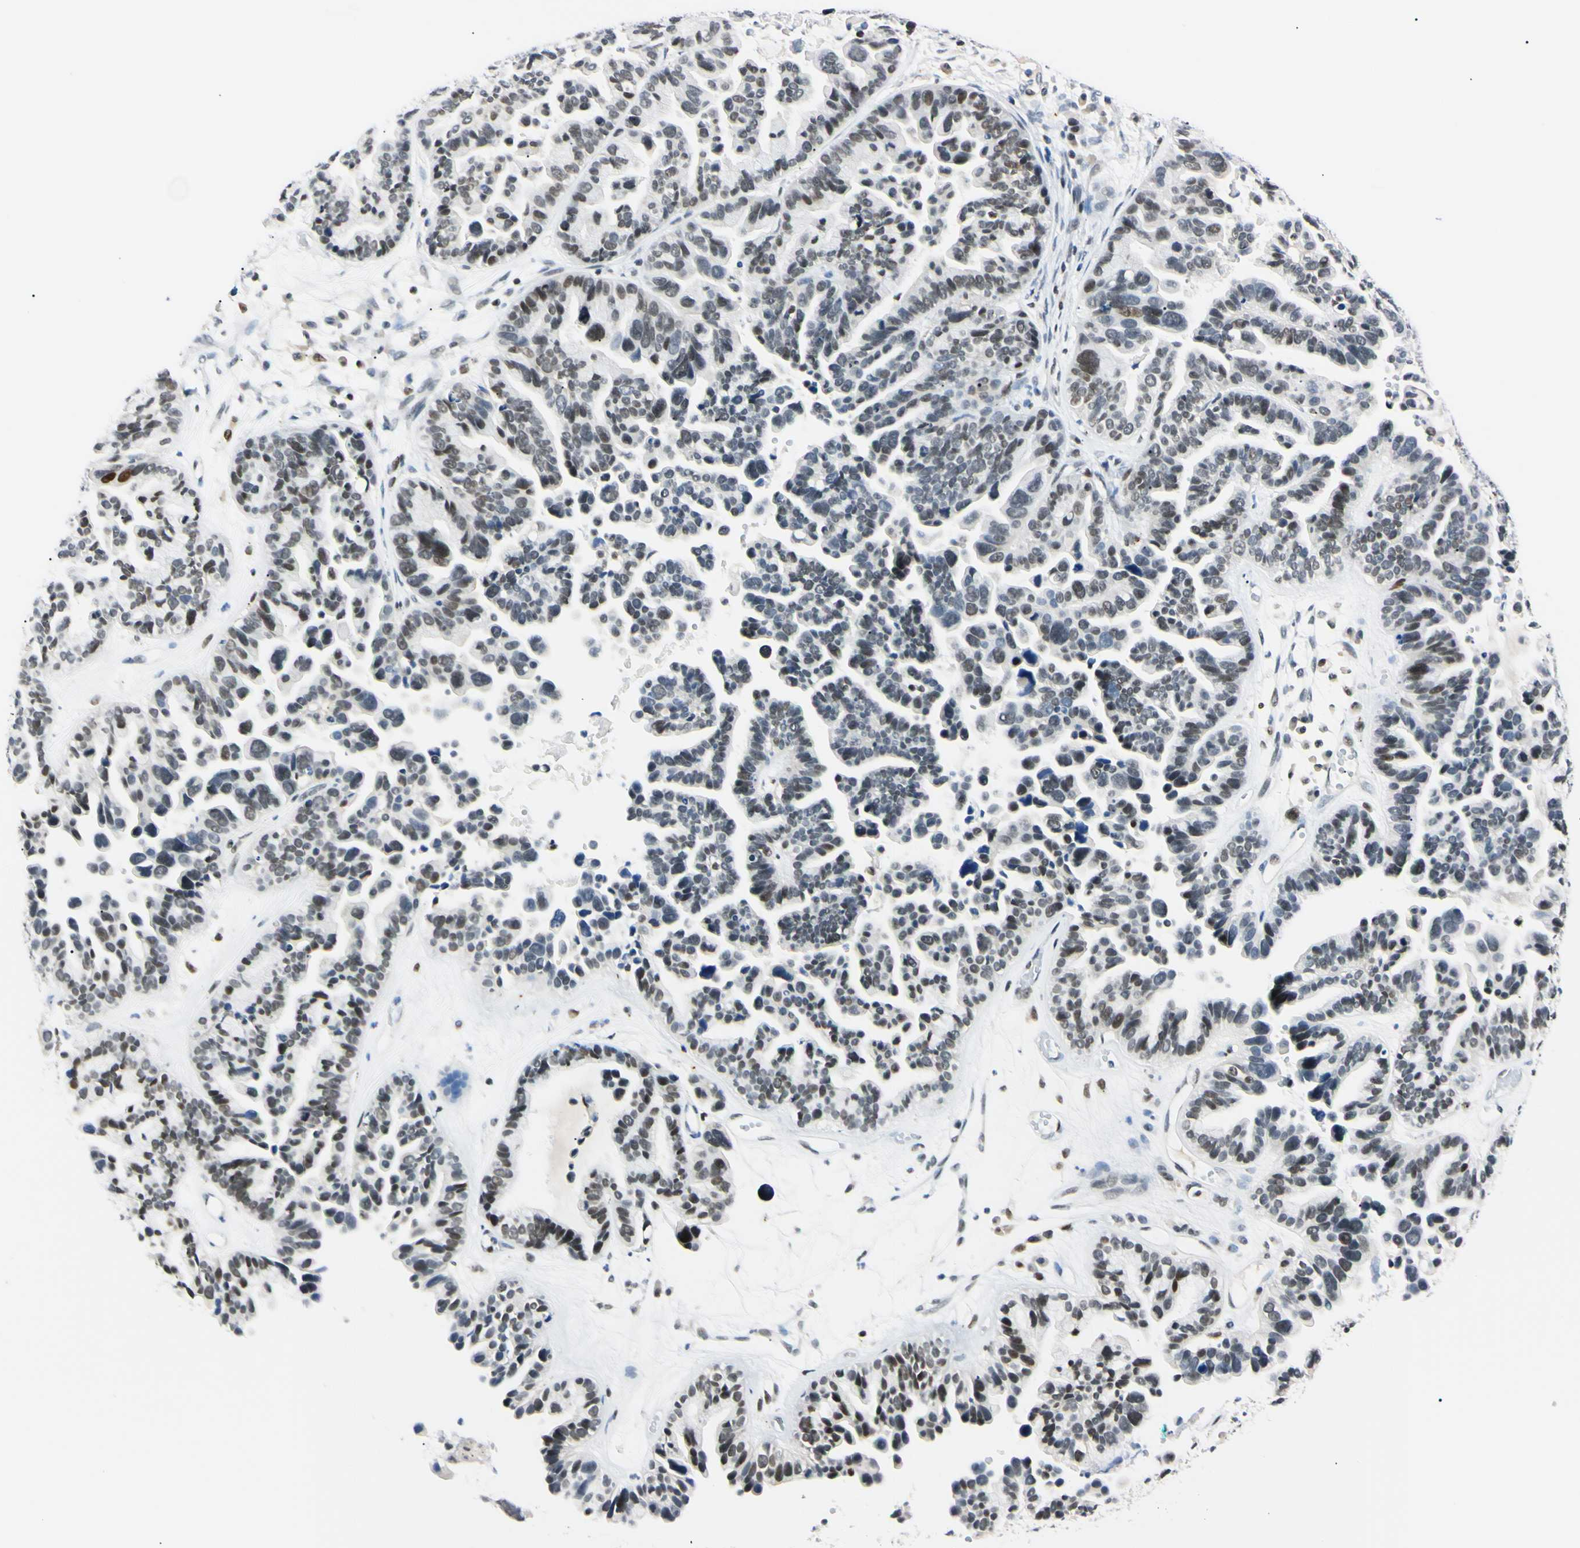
{"staining": {"intensity": "weak", "quantity": "25%-75%", "location": "nuclear"}, "tissue": "ovarian cancer", "cell_type": "Tumor cells", "image_type": "cancer", "snomed": [{"axis": "morphology", "description": "Cystadenocarcinoma, serous, NOS"}, {"axis": "topography", "description": "Ovary"}], "caption": "DAB immunohistochemical staining of ovarian cancer (serous cystadenocarcinoma) reveals weak nuclear protein expression in approximately 25%-75% of tumor cells. The staining was performed using DAB to visualize the protein expression in brown, while the nuclei were stained in blue with hematoxylin (Magnification: 20x).", "gene": "C1orf174", "patient": {"sex": "female", "age": 56}}